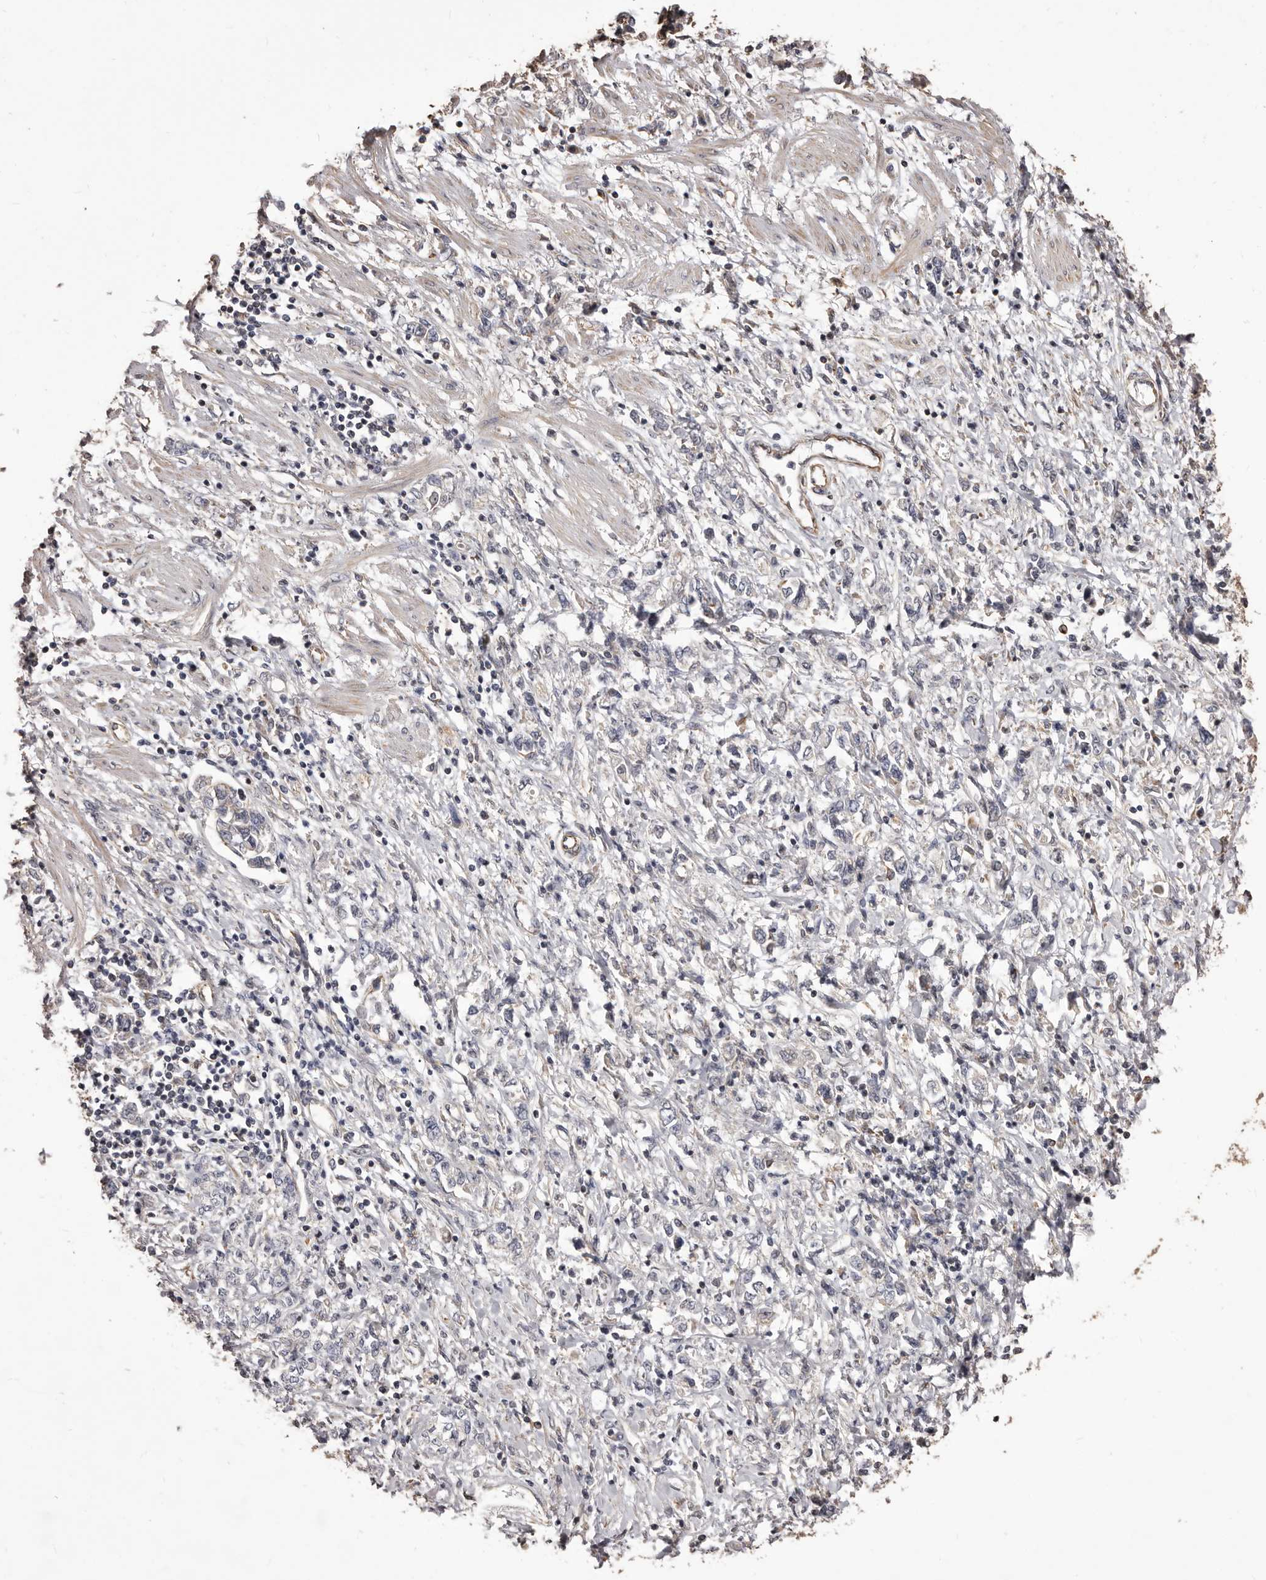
{"staining": {"intensity": "negative", "quantity": "none", "location": "none"}, "tissue": "stomach cancer", "cell_type": "Tumor cells", "image_type": "cancer", "snomed": [{"axis": "morphology", "description": "Adenocarcinoma, NOS"}, {"axis": "topography", "description": "Stomach"}], "caption": "Immunohistochemistry (IHC) of adenocarcinoma (stomach) exhibits no positivity in tumor cells.", "gene": "ALPK1", "patient": {"sex": "female", "age": 76}}